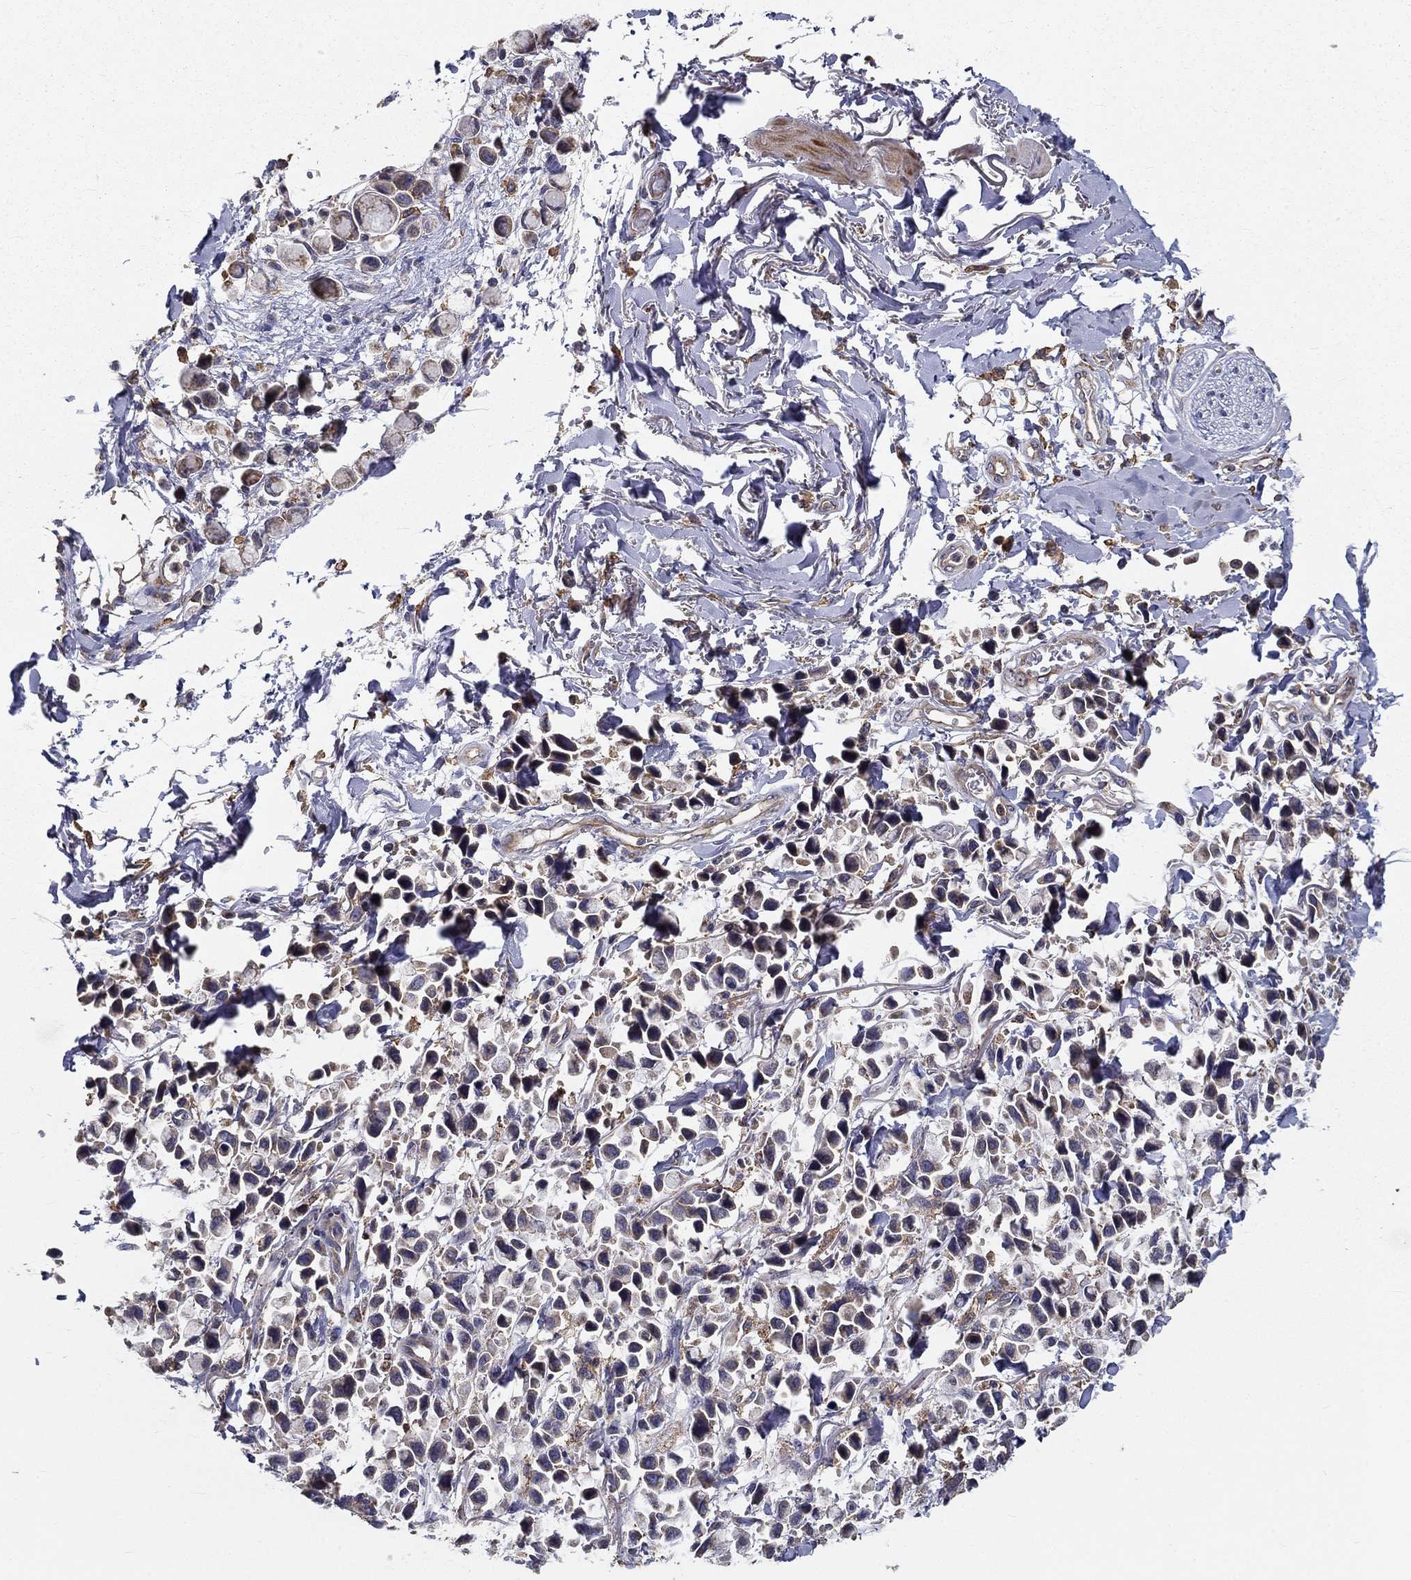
{"staining": {"intensity": "negative", "quantity": "none", "location": "none"}, "tissue": "stomach cancer", "cell_type": "Tumor cells", "image_type": "cancer", "snomed": [{"axis": "morphology", "description": "Adenocarcinoma, NOS"}, {"axis": "topography", "description": "Stomach"}], "caption": "A photomicrograph of human adenocarcinoma (stomach) is negative for staining in tumor cells. (Immunohistochemistry, brightfield microscopy, high magnification).", "gene": "ALDH4A1", "patient": {"sex": "female", "age": 81}}